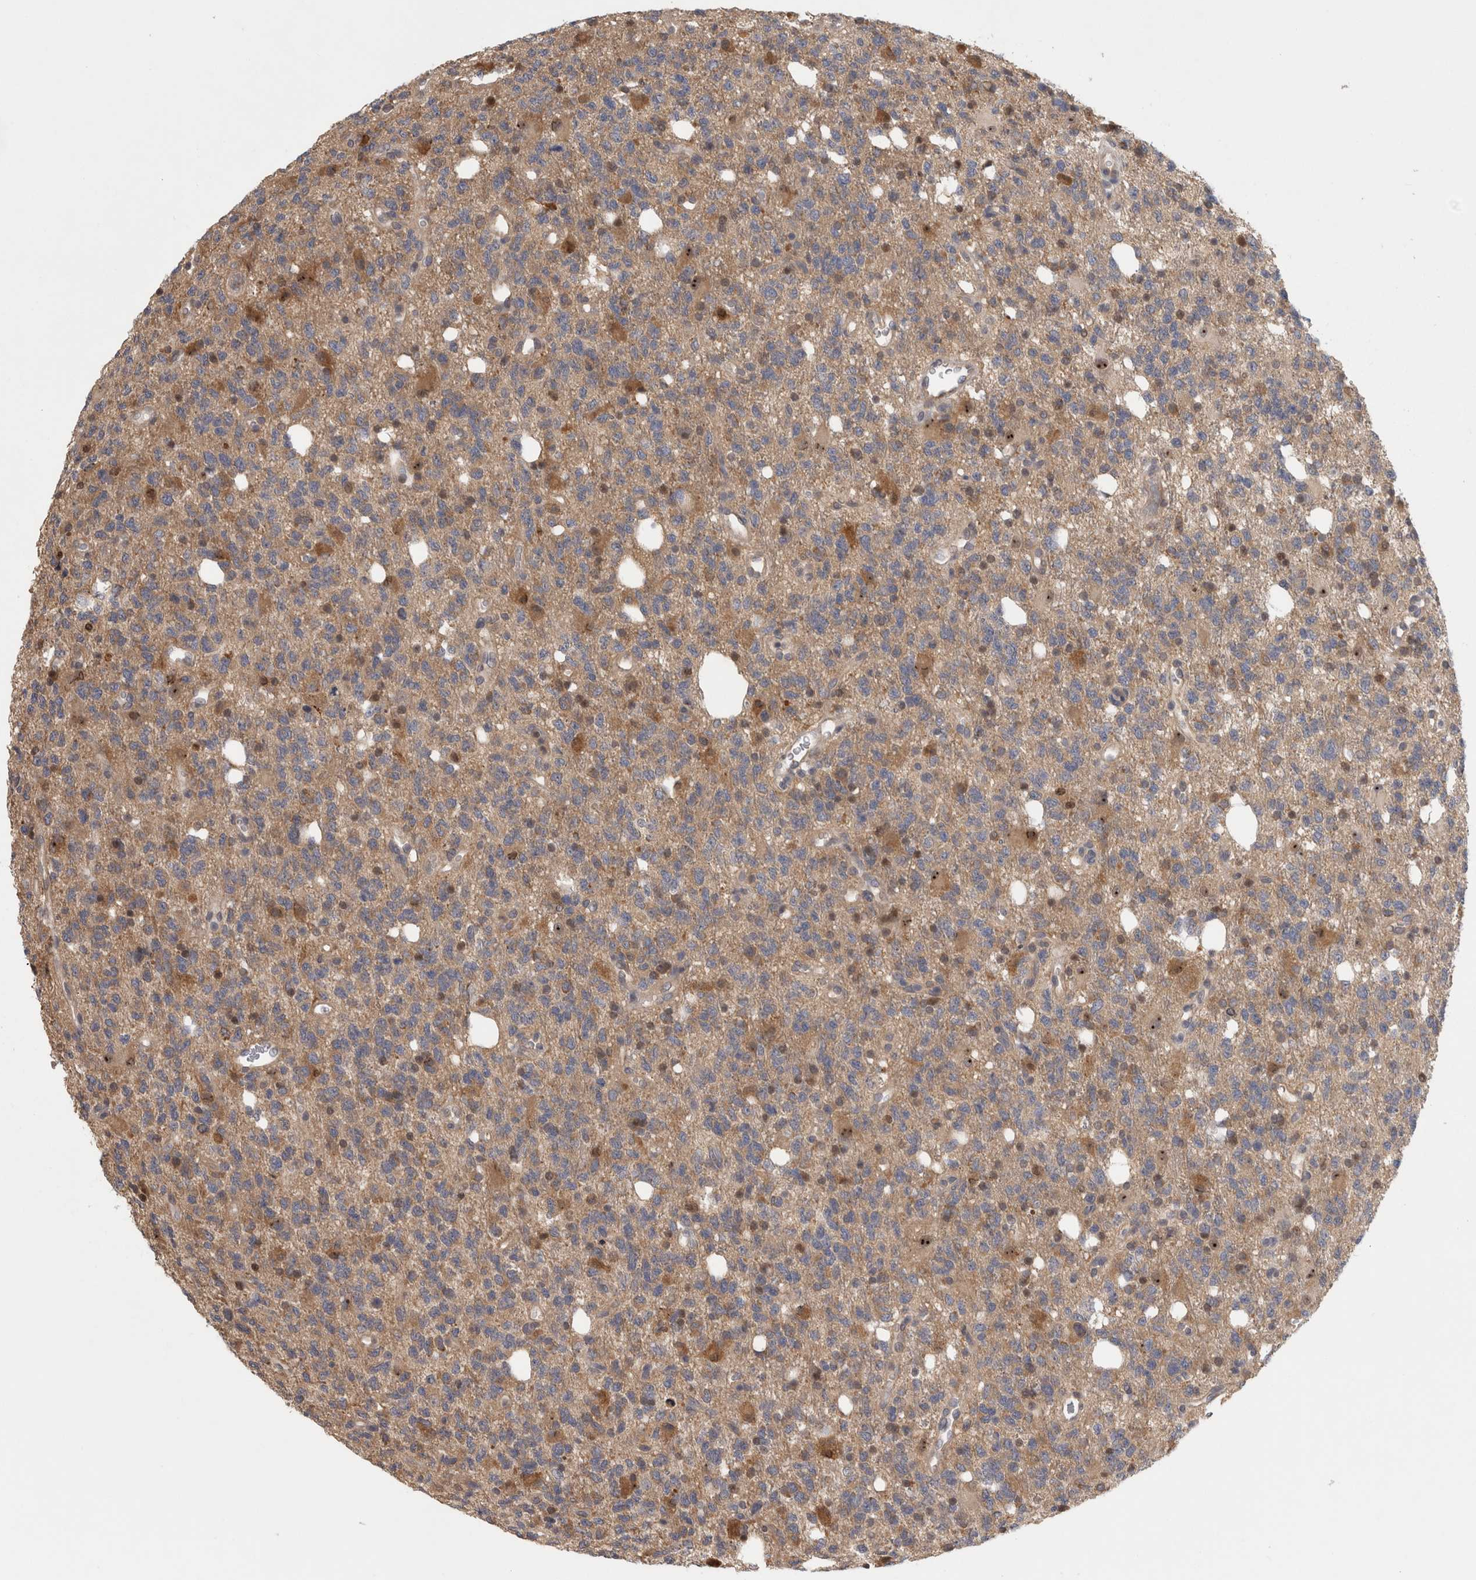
{"staining": {"intensity": "weak", "quantity": "<25%", "location": "cytoplasmic/membranous"}, "tissue": "glioma", "cell_type": "Tumor cells", "image_type": "cancer", "snomed": [{"axis": "morphology", "description": "Glioma, malignant, High grade"}, {"axis": "topography", "description": "Brain"}], "caption": "Micrograph shows no protein expression in tumor cells of glioma tissue.", "gene": "PIGP", "patient": {"sex": "female", "age": 62}}